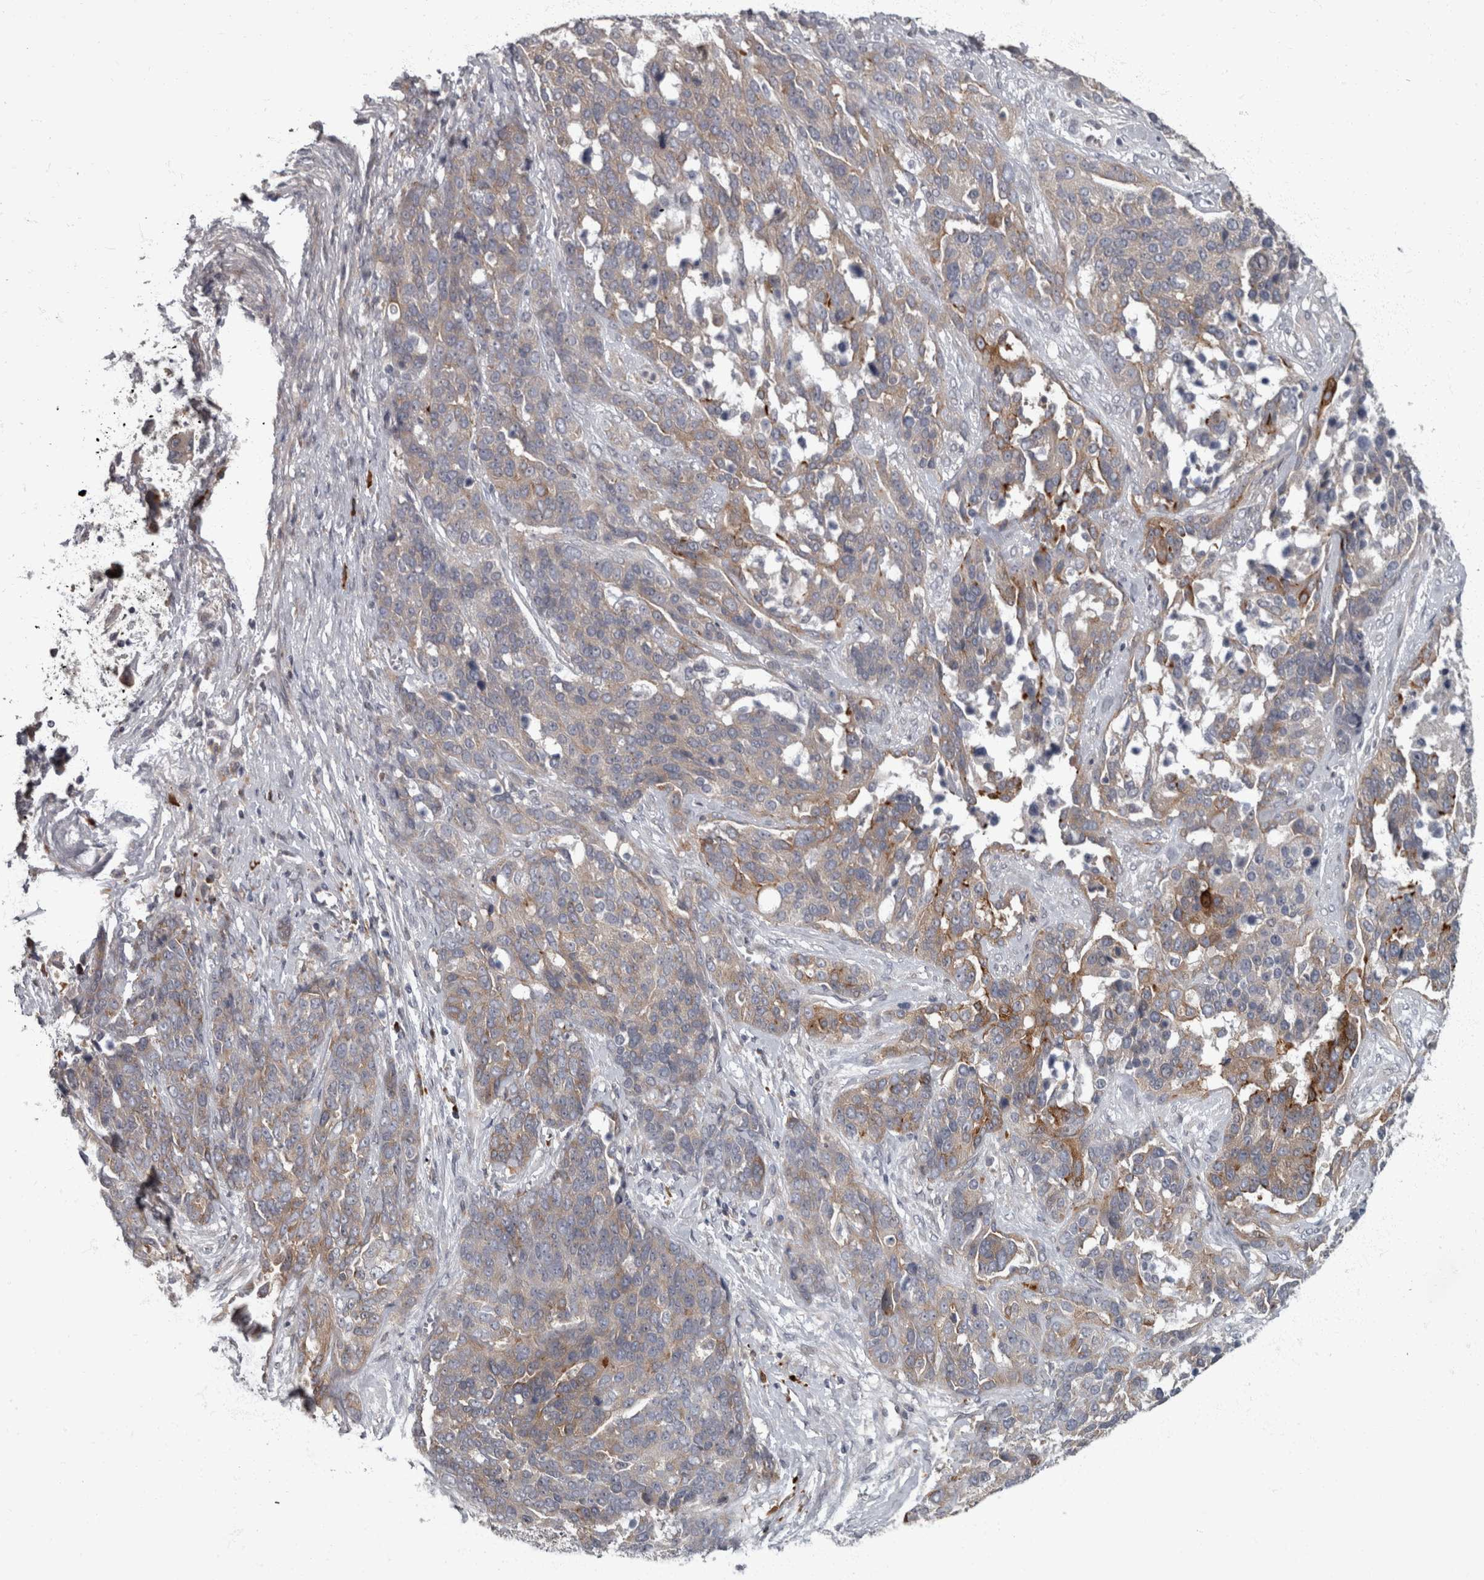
{"staining": {"intensity": "moderate", "quantity": "<25%", "location": "cytoplasmic/membranous"}, "tissue": "ovarian cancer", "cell_type": "Tumor cells", "image_type": "cancer", "snomed": [{"axis": "morphology", "description": "Cystadenocarcinoma, serous, NOS"}, {"axis": "topography", "description": "Ovary"}], "caption": "High-power microscopy captured an immunohistochemistry micrograph of serous cystadenocarcinoma (ovarian), revealing moderate cytoplasmic/membranous positivity in approximately <25% of tumor cells. Using DAB (3,3'-diaminobenzidine) (brown) and hematoxylin (blue) stains, captured at high magnification using brightfield microscopy.", "gene": "CDC42BPG", "patient": {"sex": "female", "age": 44}}